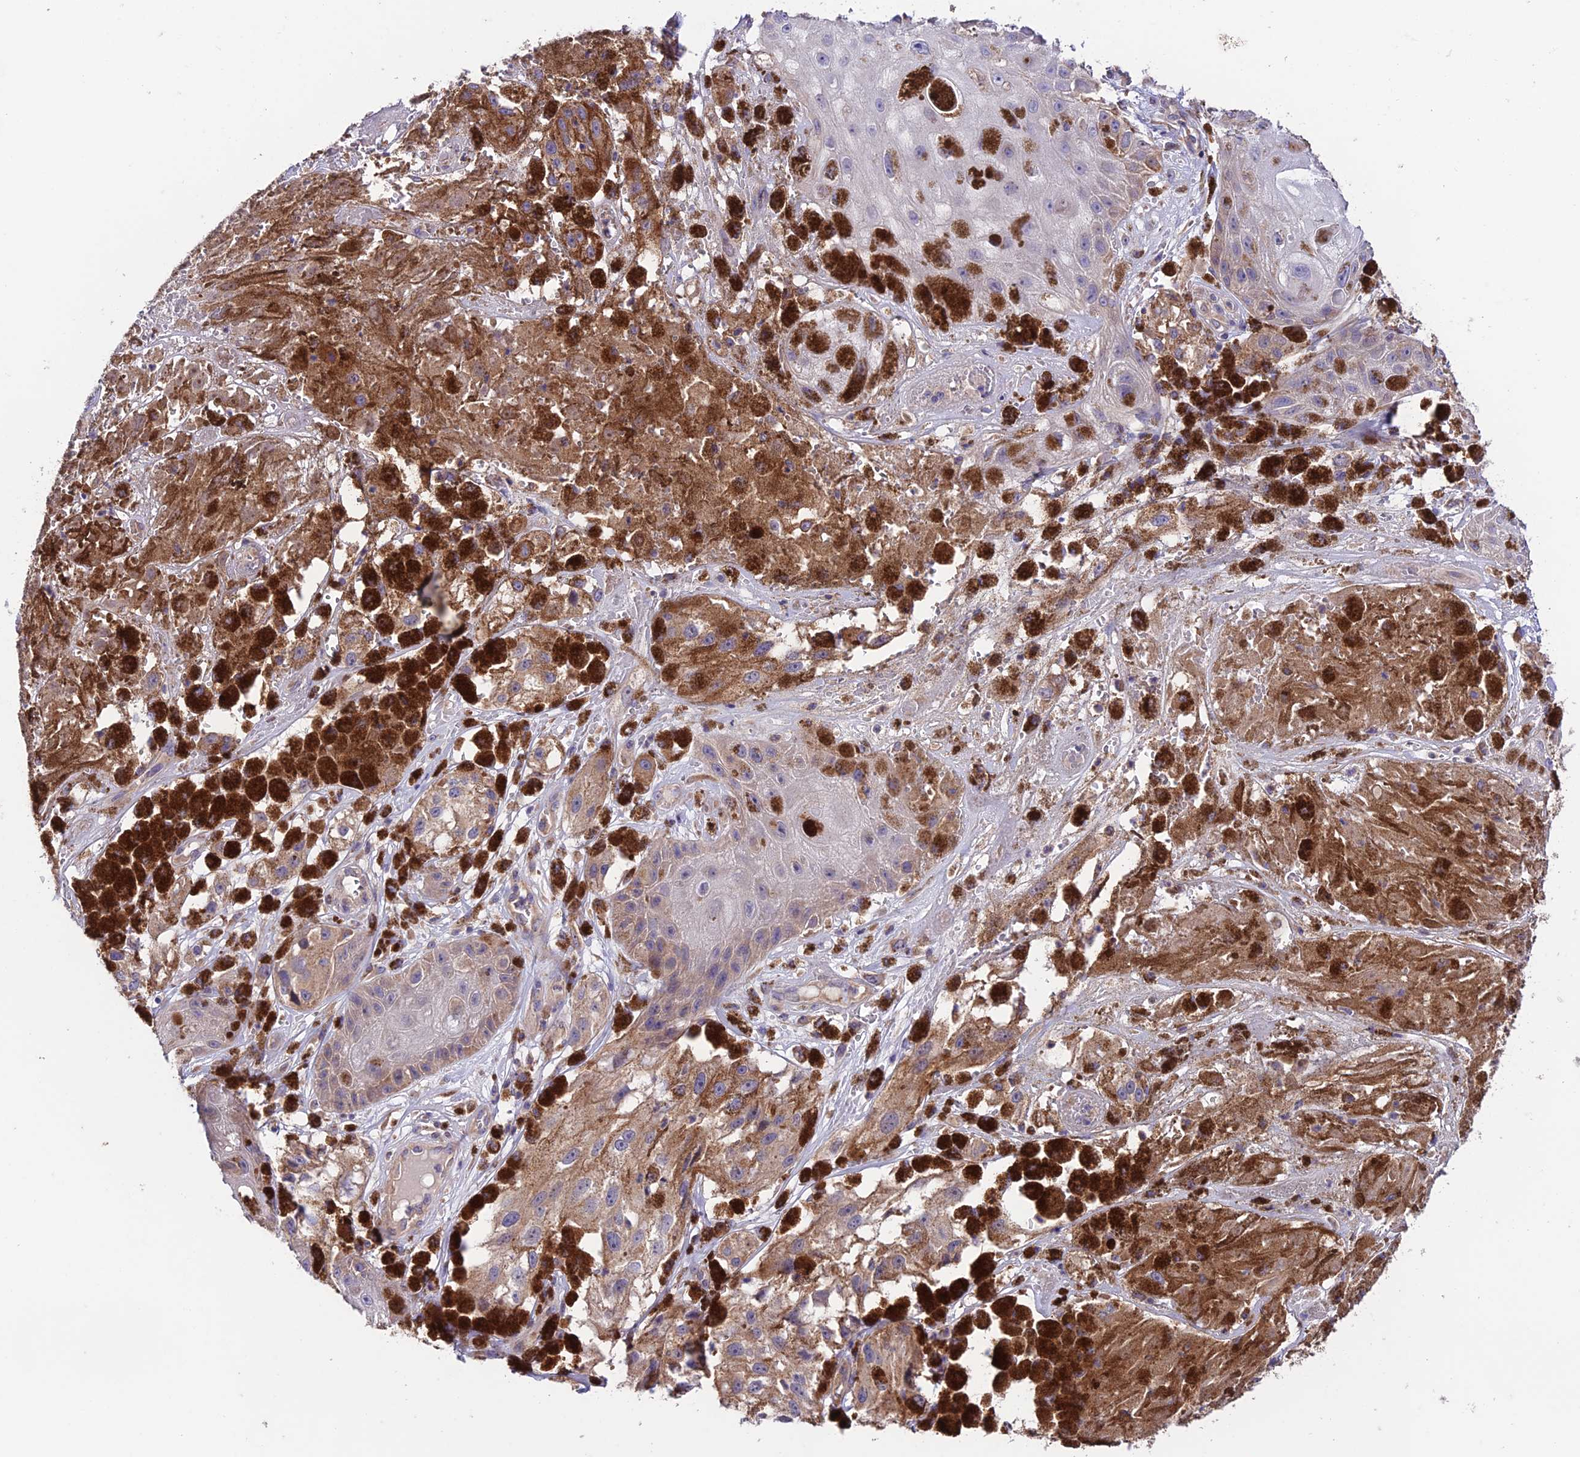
{"staining": {"intensity": "moderate", "quantity": "25%-75%", "location": "cytoplasmic/membranous"}, "tissue": "melanoma", "cell_type": "Tumor cells", "image_type": "cancer", "snomed": [{"axis": "morphology", "description": "Malignant melanoma, NOS"}, {"axis": "topography", "description": "Skin"}], "caption": "Protein expression analysis of melanoma displays moderate cytoplasmic/membranous expression in about 25%-75% of tumor cells. The protein is stained brown, and the nuclei are stained in blue (DAB (3,3'-diaminobenzidine) IHC with brightfield microscopy, high magnification).", "gene": "BRME1", "patient": {"sex": "male", "age": 88}}